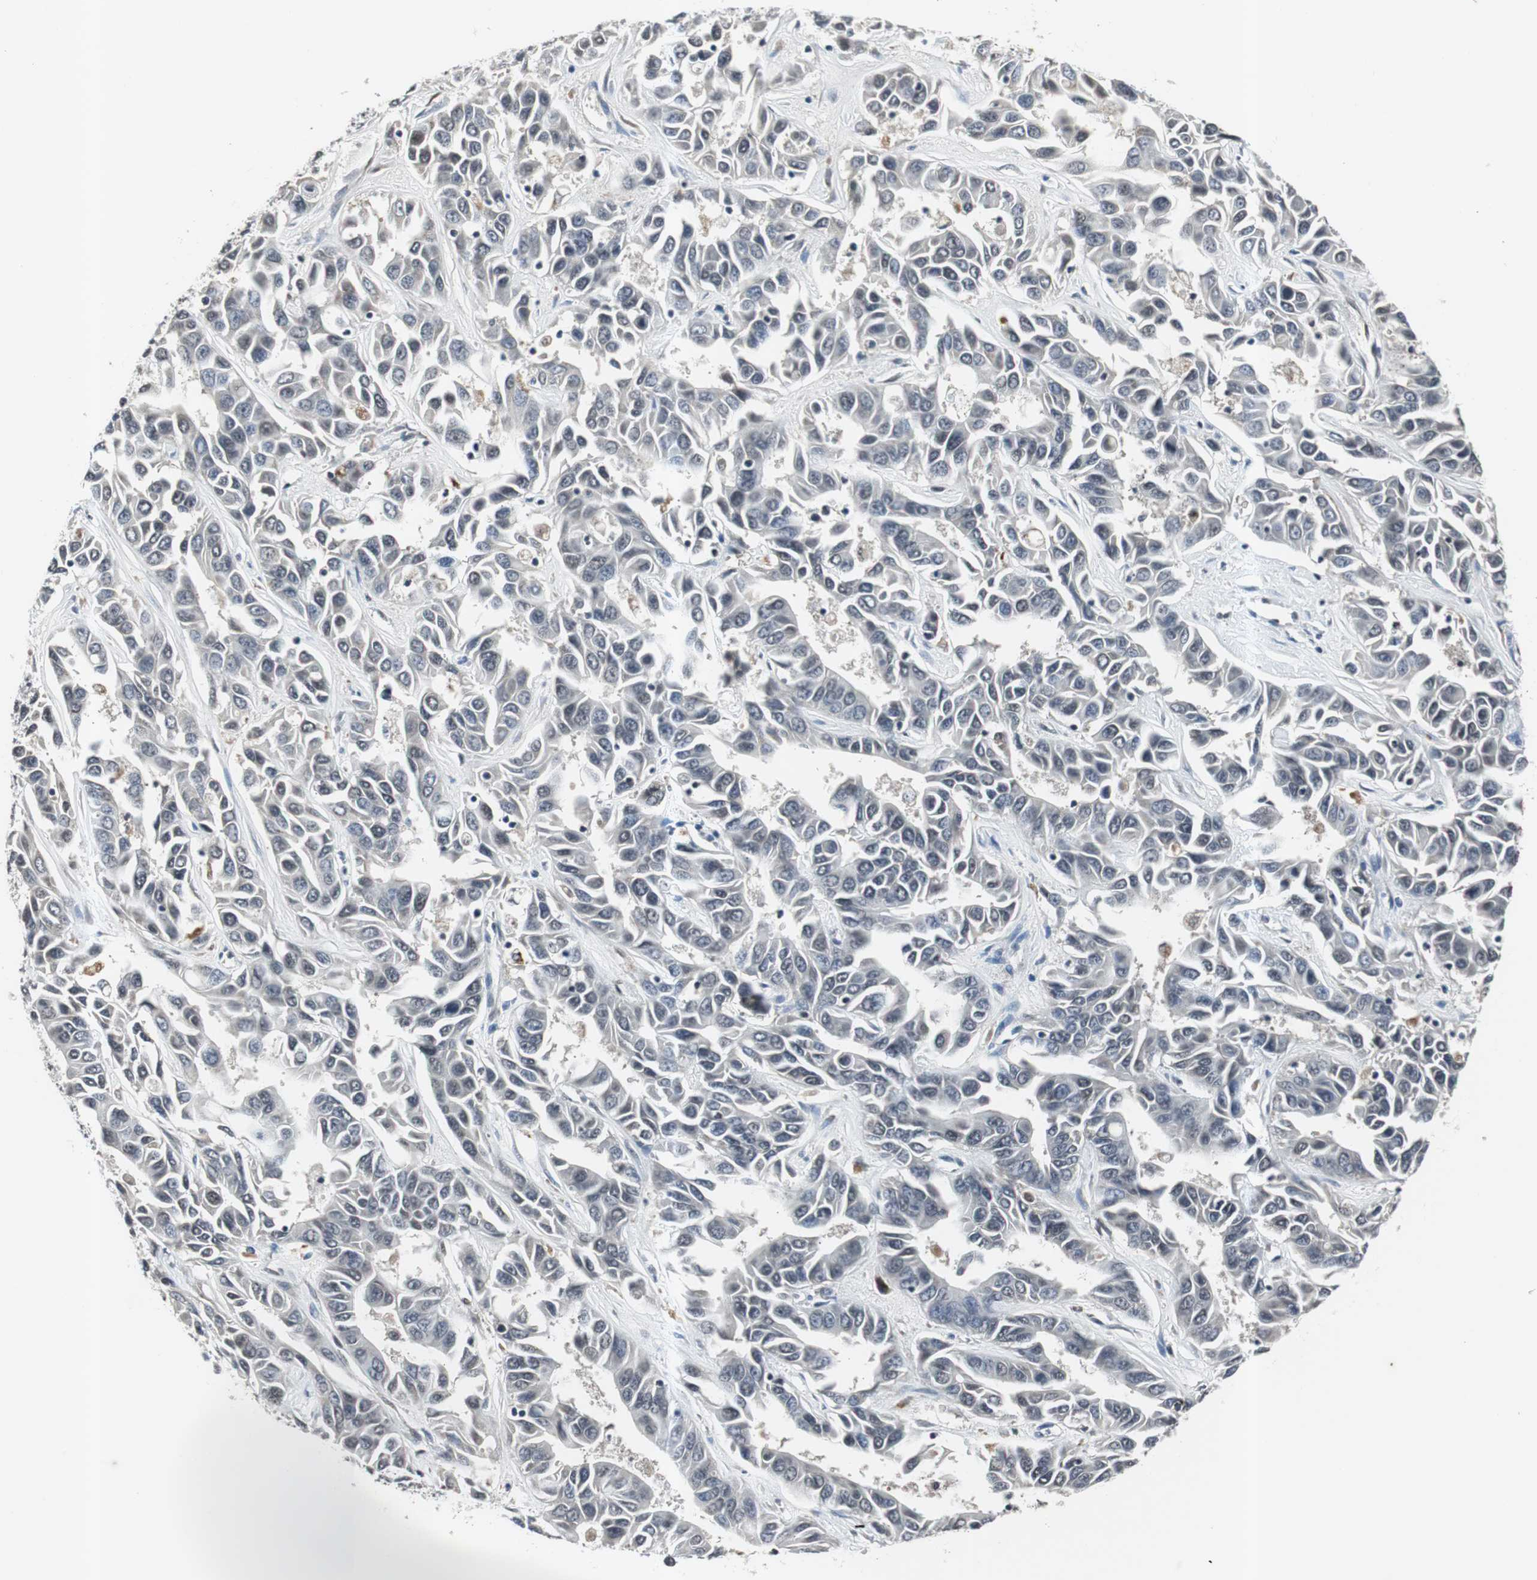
{"staining": {"intensity": "negative", "quantity": "none", "location": "none"}, "tissue": "liver cancer", "cell_type": "Tumor cells", "image_type": "cancer", "snomed": [{"axis": "morphology", "description": "Cholangiocarcinoma"}, {"axis": "topography", "description": "Liver"}], "caption": "Tumor cells are negative for protein expression in human cholangiocarcinoma (liver).", "gene": "SMAD1", "patient": {"sex": "female", "age": 52}}